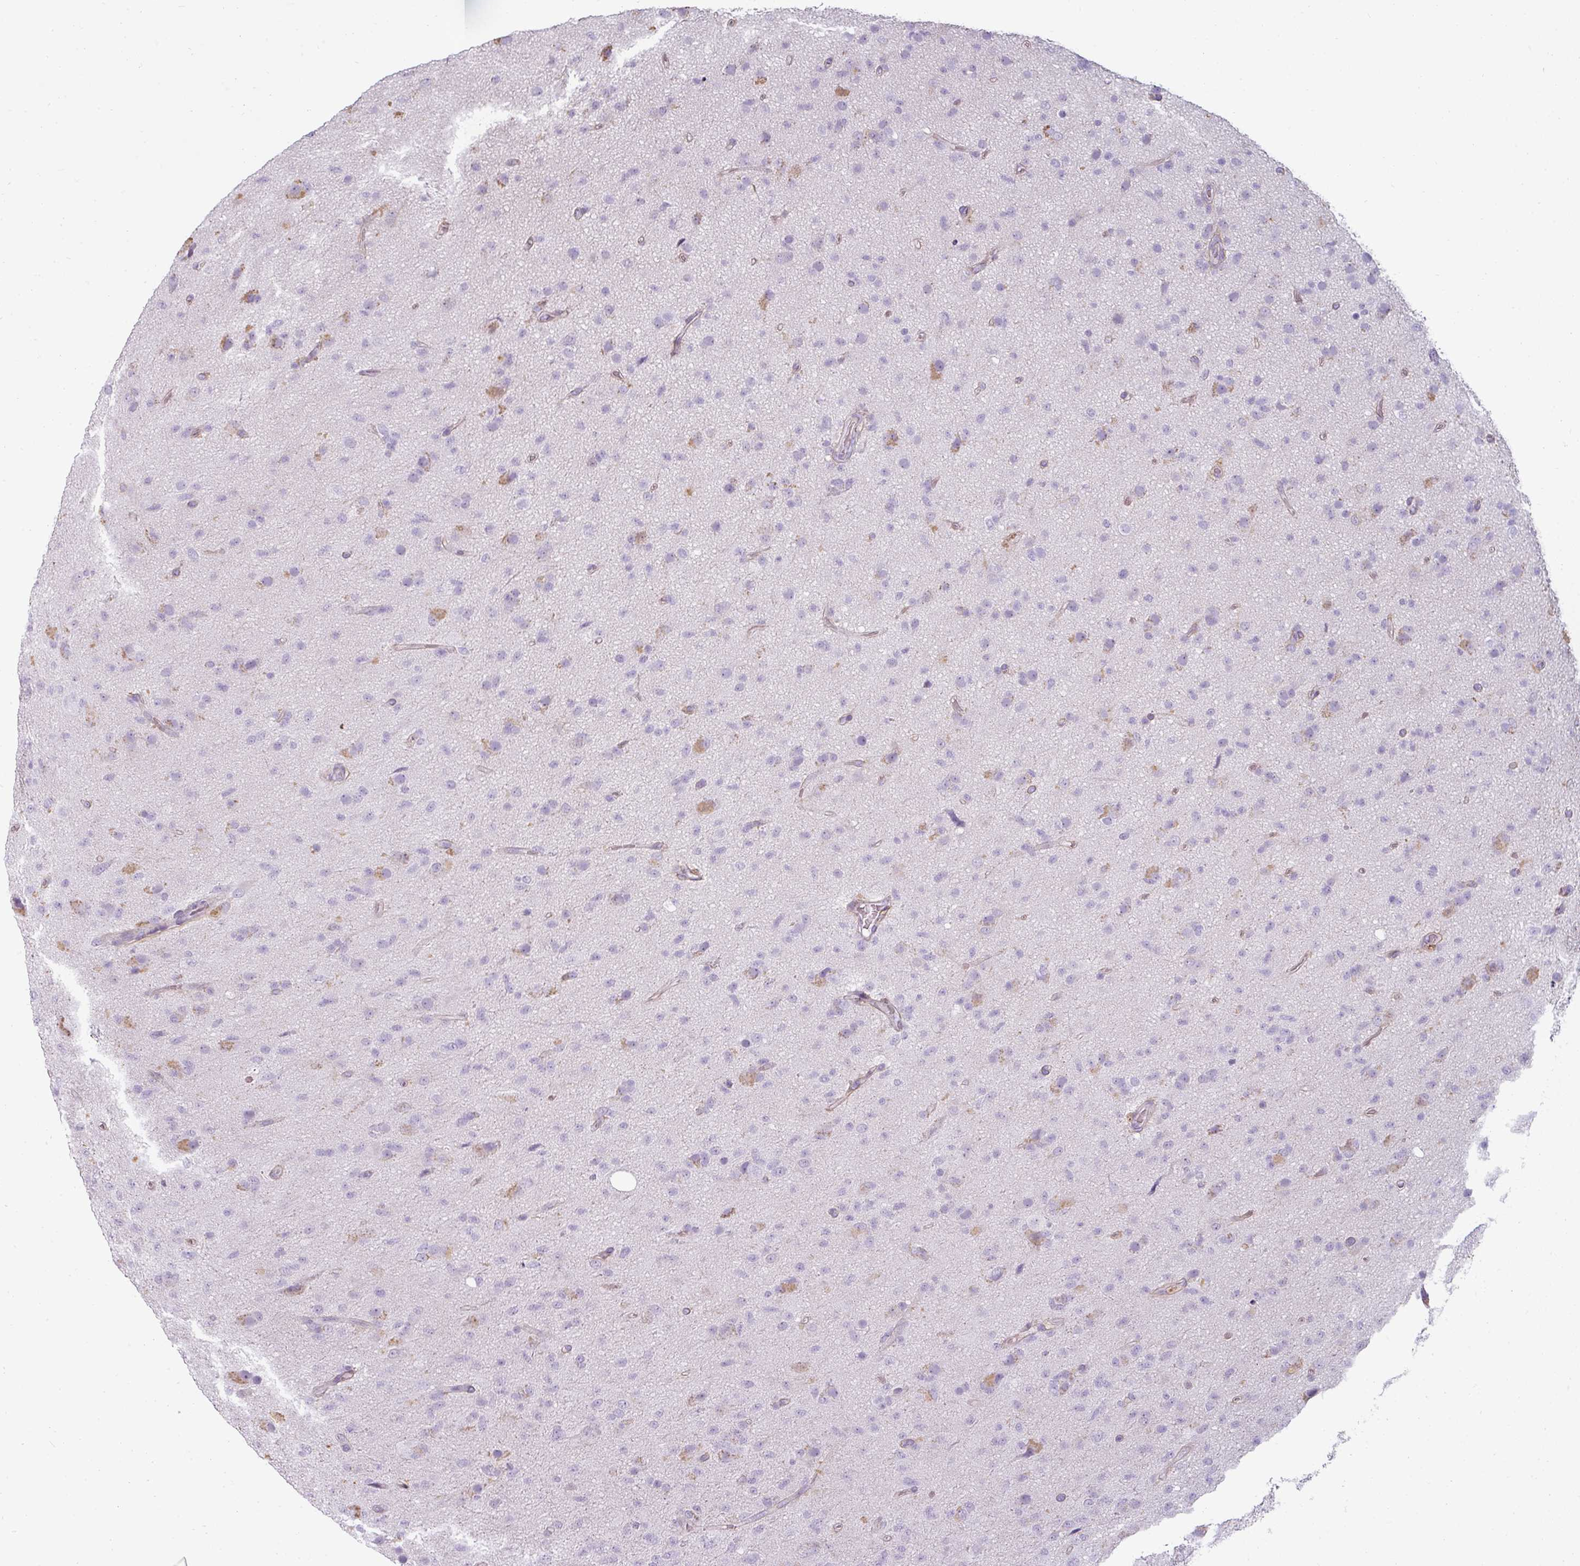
{"staining": {"intensity": "negative", "quantity": "none", "location": "none"}, "tissue": "glioma", "cell_type": "Tumor cells", "image_type": "cancer", "snomed": [{"axis": "morphology", "description": "Glioma, malignant, Low grade"}, {"axis": "topography", "description": "Brain"}], "caption": "Tumor cells show no significant protein expression in low-grade glioma (malignant).", "gene": "ASB1", "patient": {"sex": "male", "age": 65}}